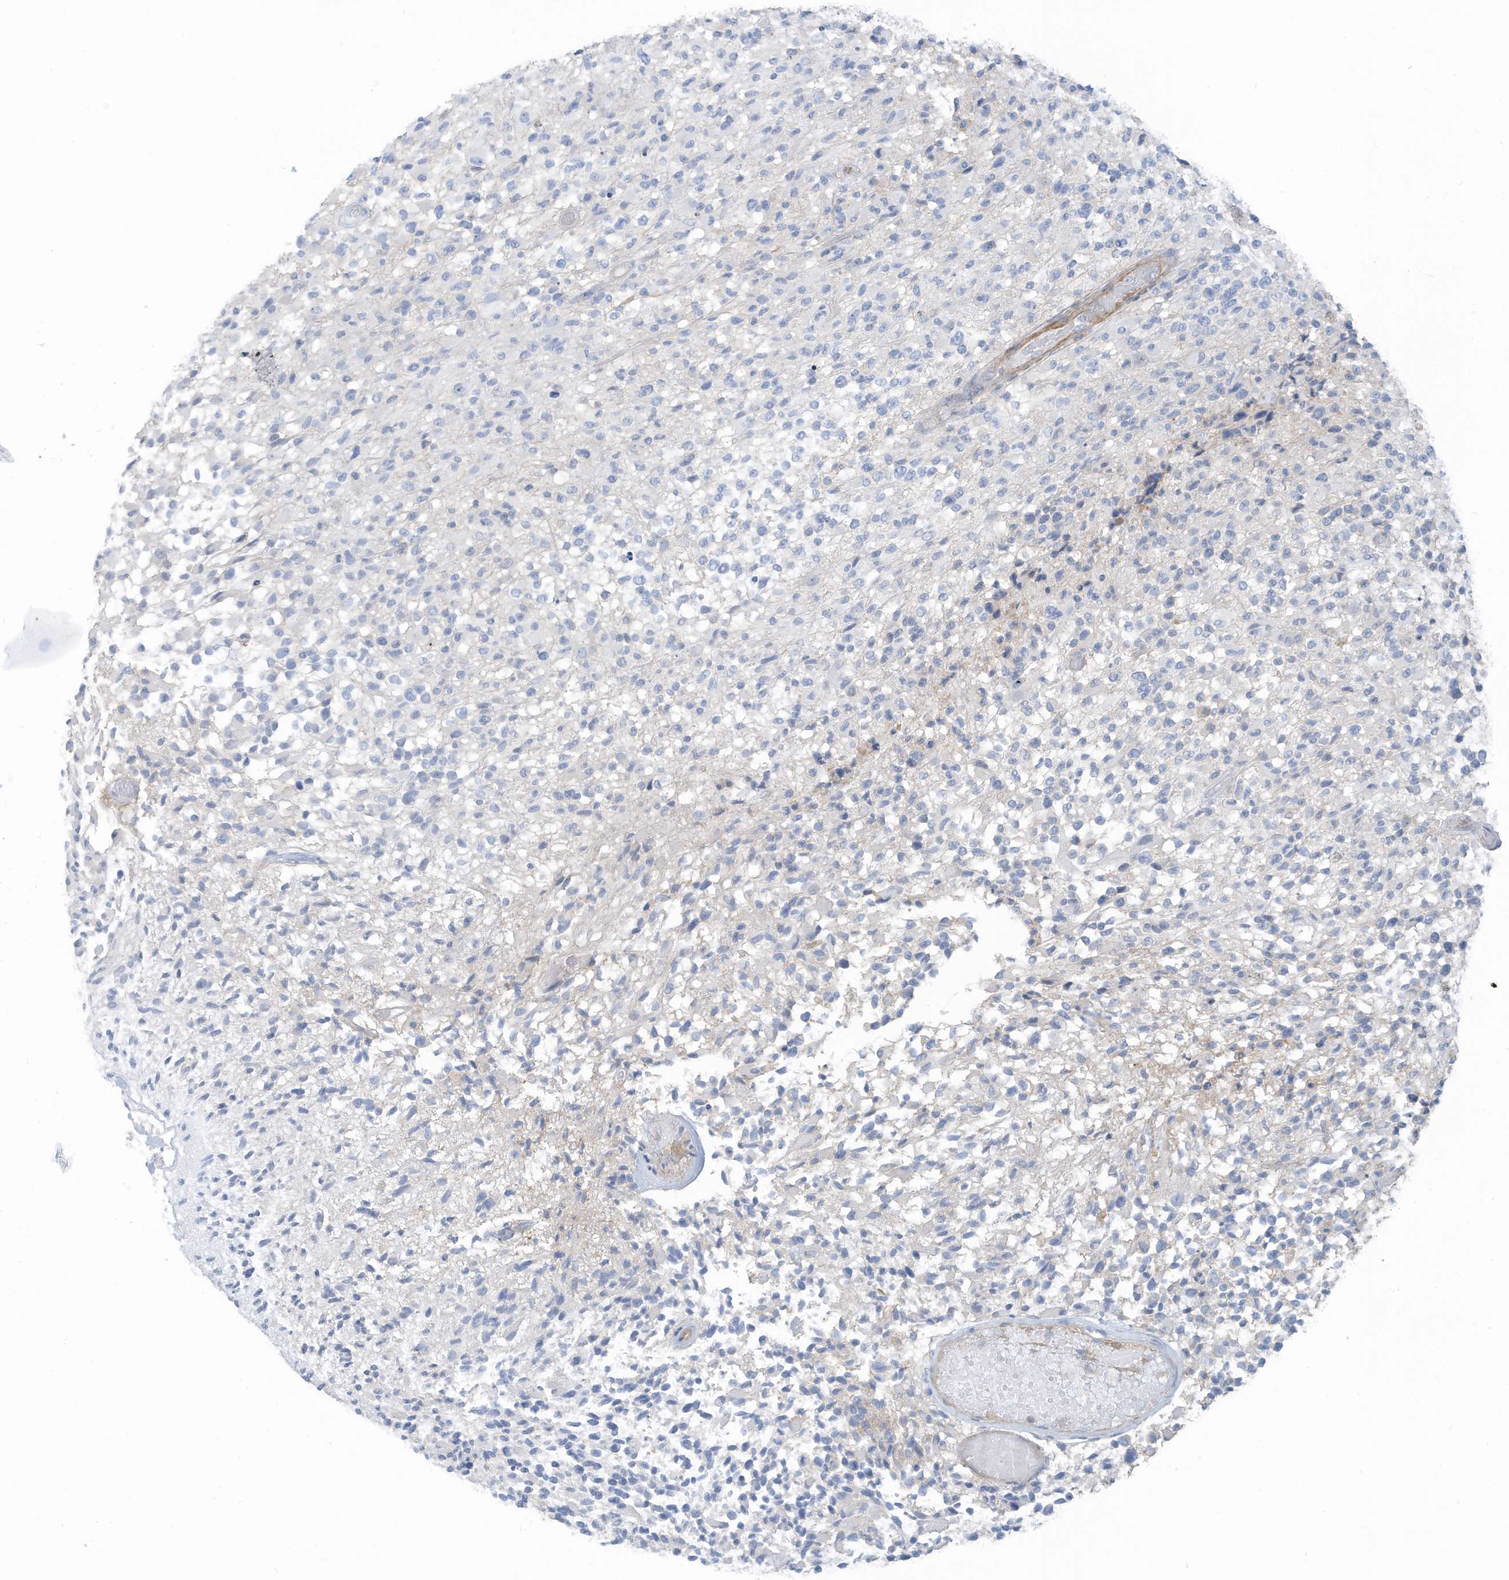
{"staining": {"intensity": "negative", "quantity": "none", "location": "none"}, "tissue": "glioma", "cell_type": "Tumor cells", "image_type": "cancer", "snomed": [{"axis": "morphology", "description": "Glioma, malignant, High grade"}, {"axis": "morphology", "description": "Glioblastoma, NOS"}, {"axis": "topography", "description": "Brain"}], "caption": "Immunohistochemical staining of human glioma shows no significant staining in tumor cells.", "gene": "ZNF846", "patient": {"sex": "male", "age": 60}}